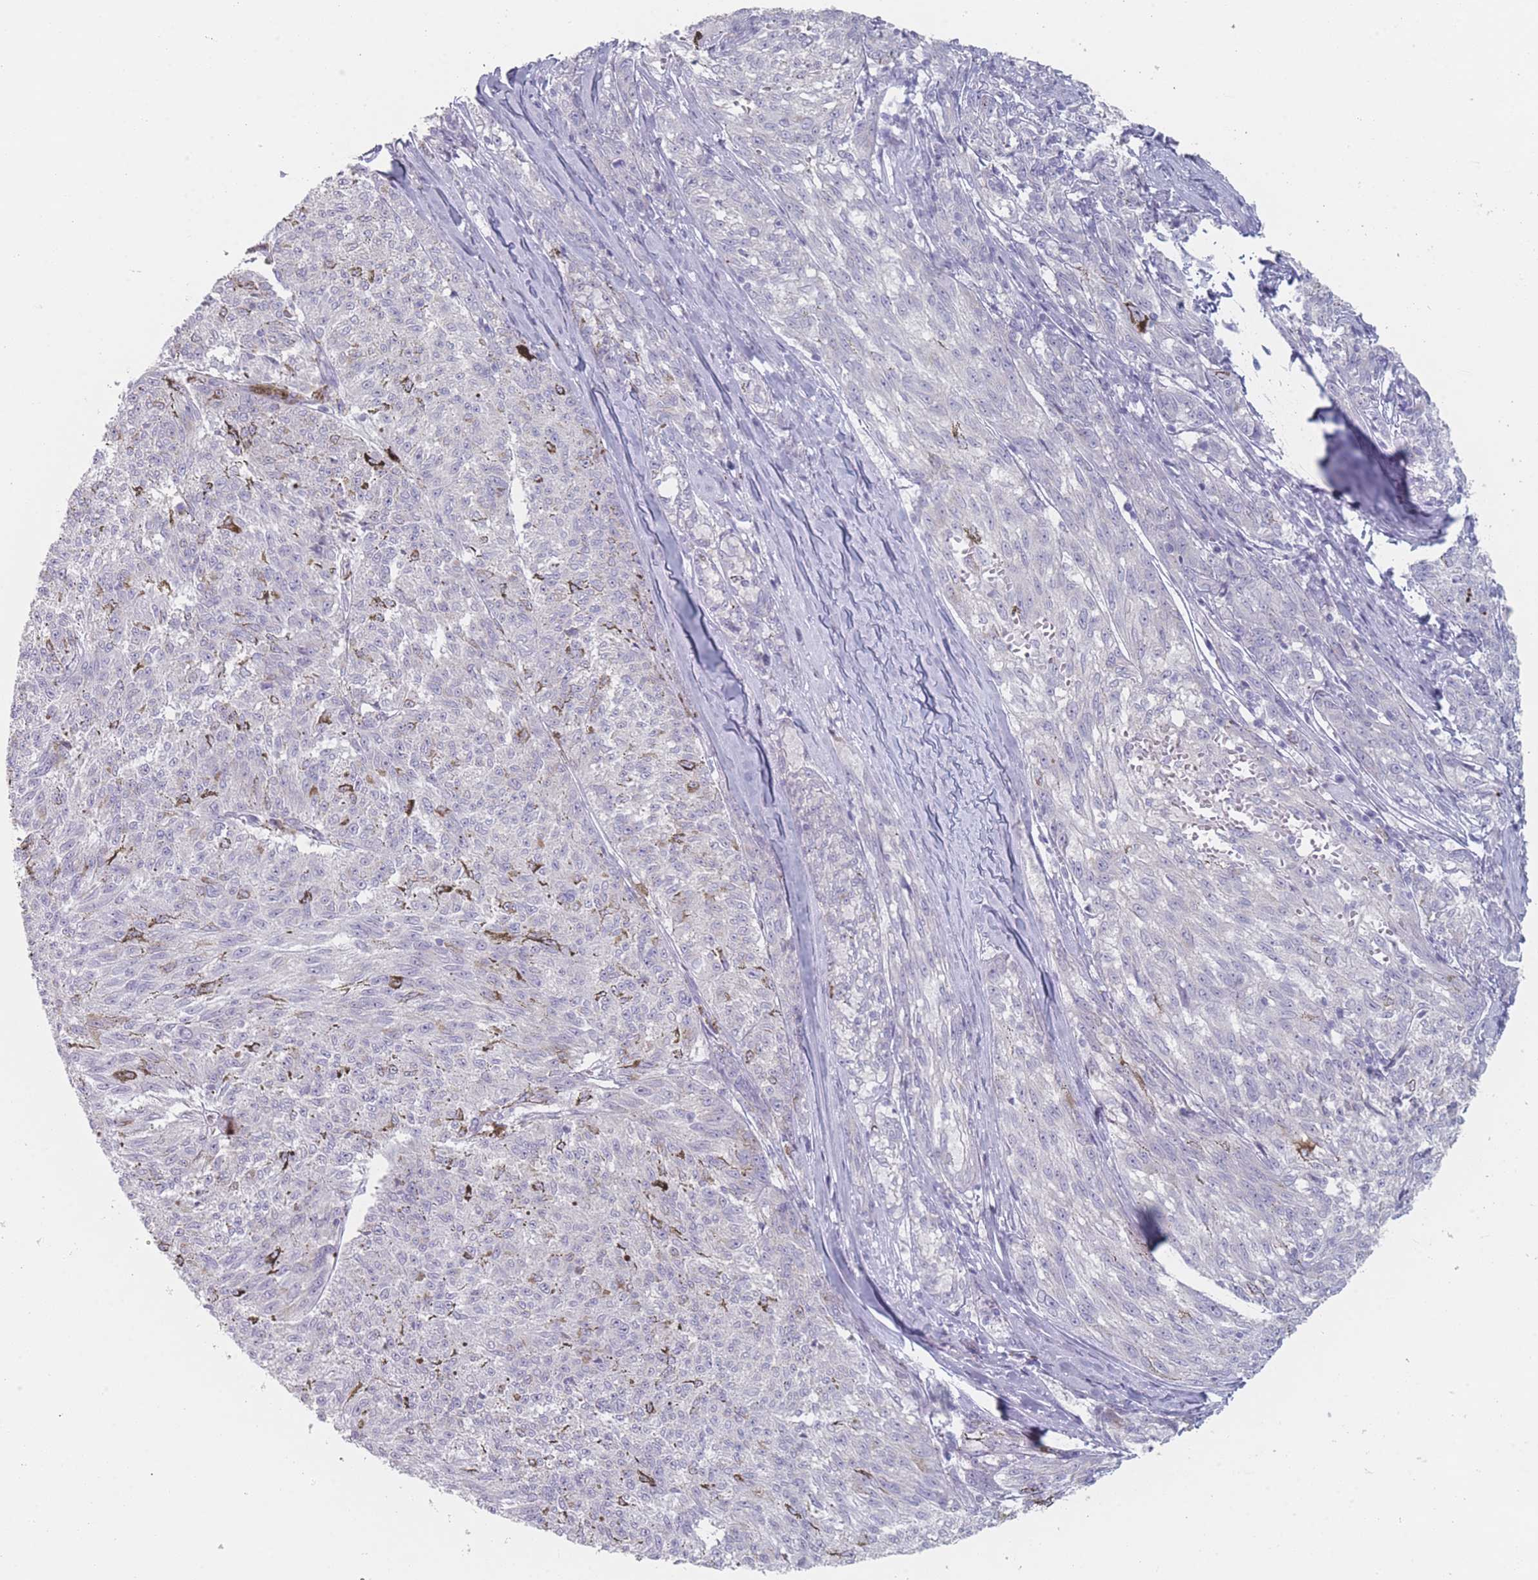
{"staining": {"intensity": "negative", "quantity": "none", "location": "none"}, "tissue": "melanoma", "cell_type": "Tumor cells", "image_type": "cancer", "snomed": [{"axis": "morphology", "description": "Malignant melanoma, NOS"}, {"axis": "topography", "description": "Skin"}], "caption": "Immunohistochemistry micrograph of neoplastic tissue: melanoma stained with DAB reveals no significant protein staining in tumor cells.", "gene": "RNF4", "patient": {"sex": "female", "age": 72}}